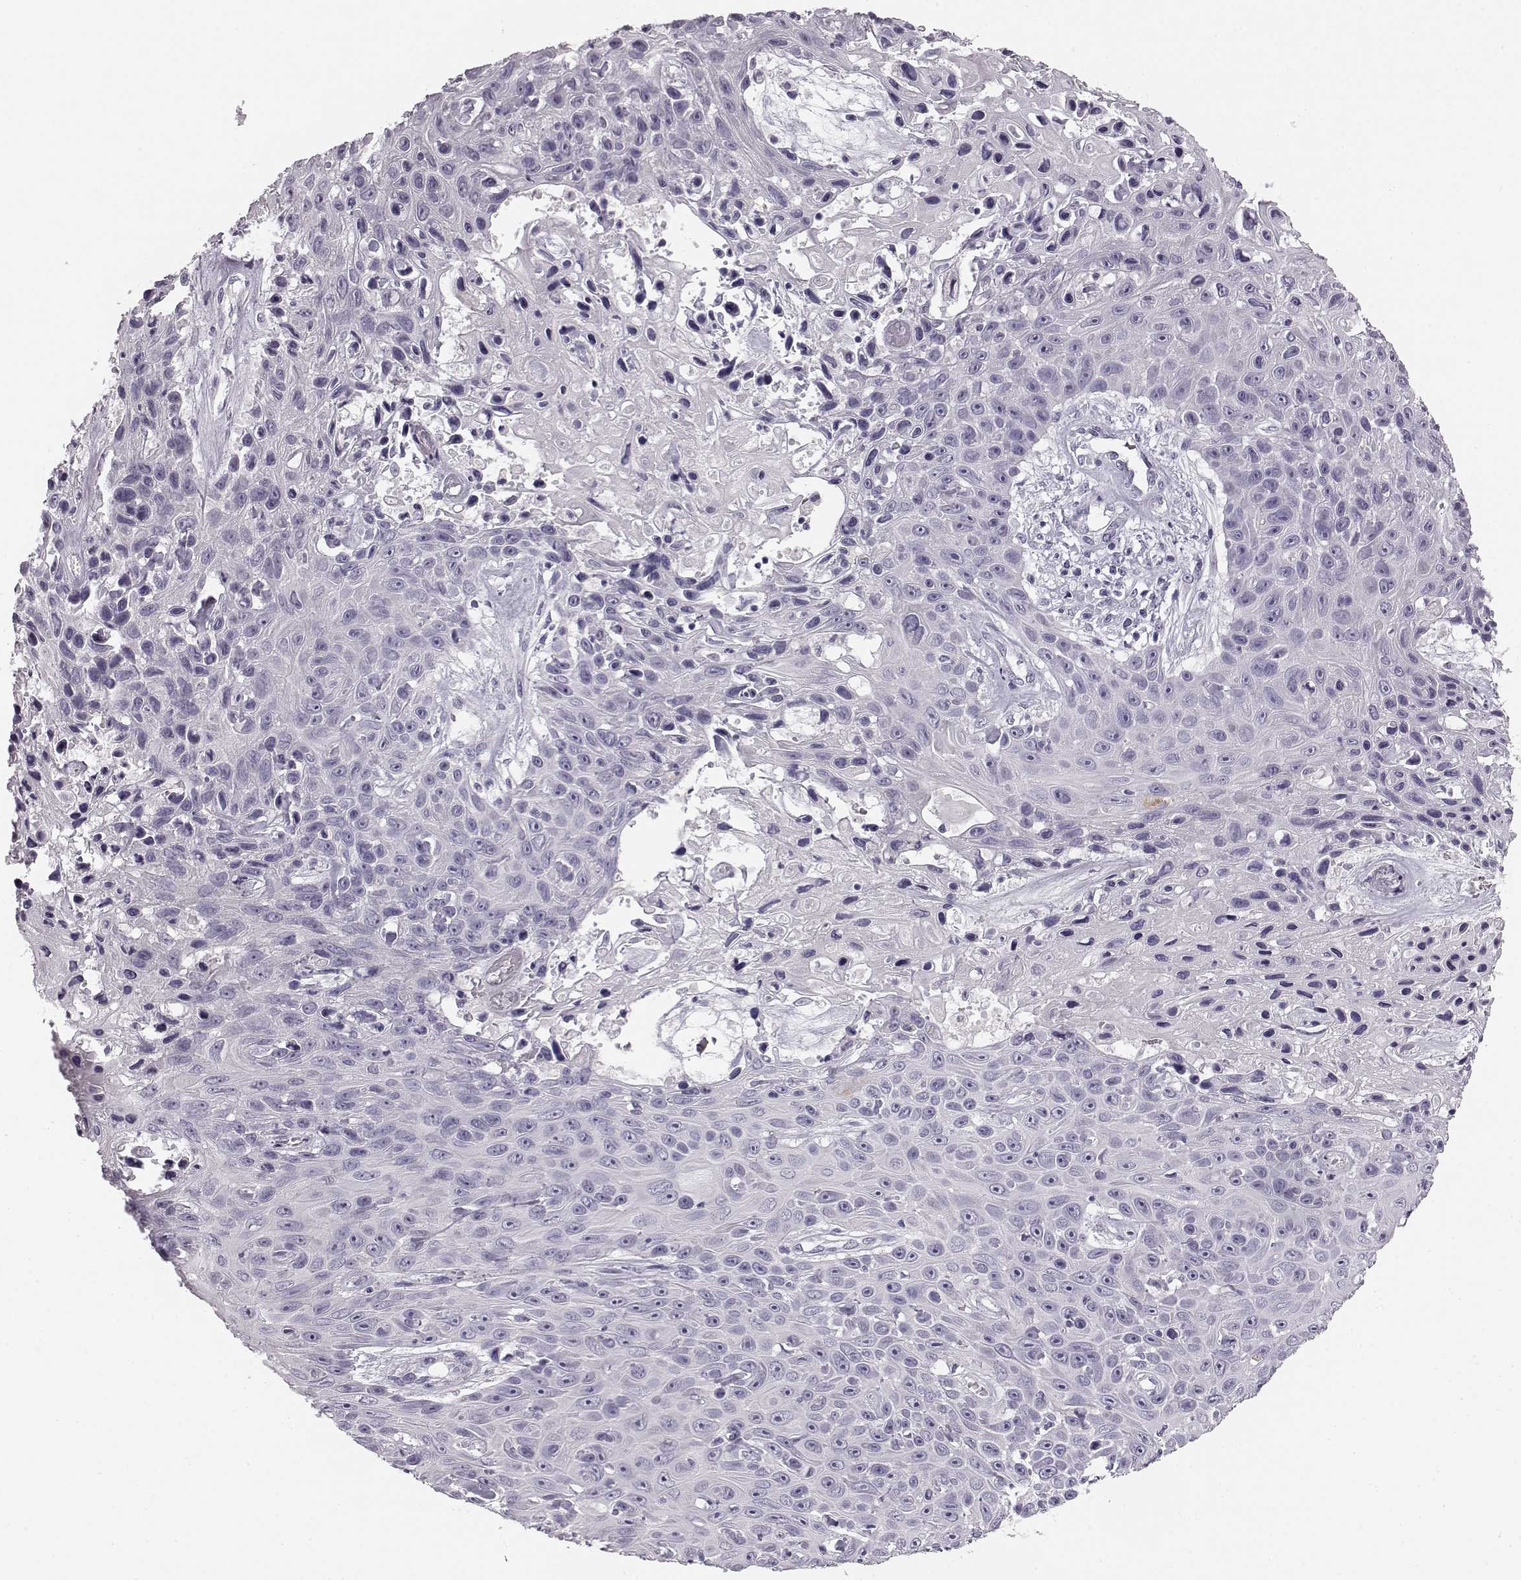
{"staining": {"intensity": "negative", "quantity": "none", "location": "none"}, "tissue": "skin cancer", "cell_type": "Tumor cells", "image_type": "cancer", "snomed": [{"axis": "morphology", "description": "Squamous cell carcinoma, NOS"}, {"axis": "topography", "description": "Skin"}], "caption": "Protein analysis of skin cancer displays no significant staining in tumor cells.", "gene": "KIAA0319", "patient": {"sex": "male", "age": 82}}